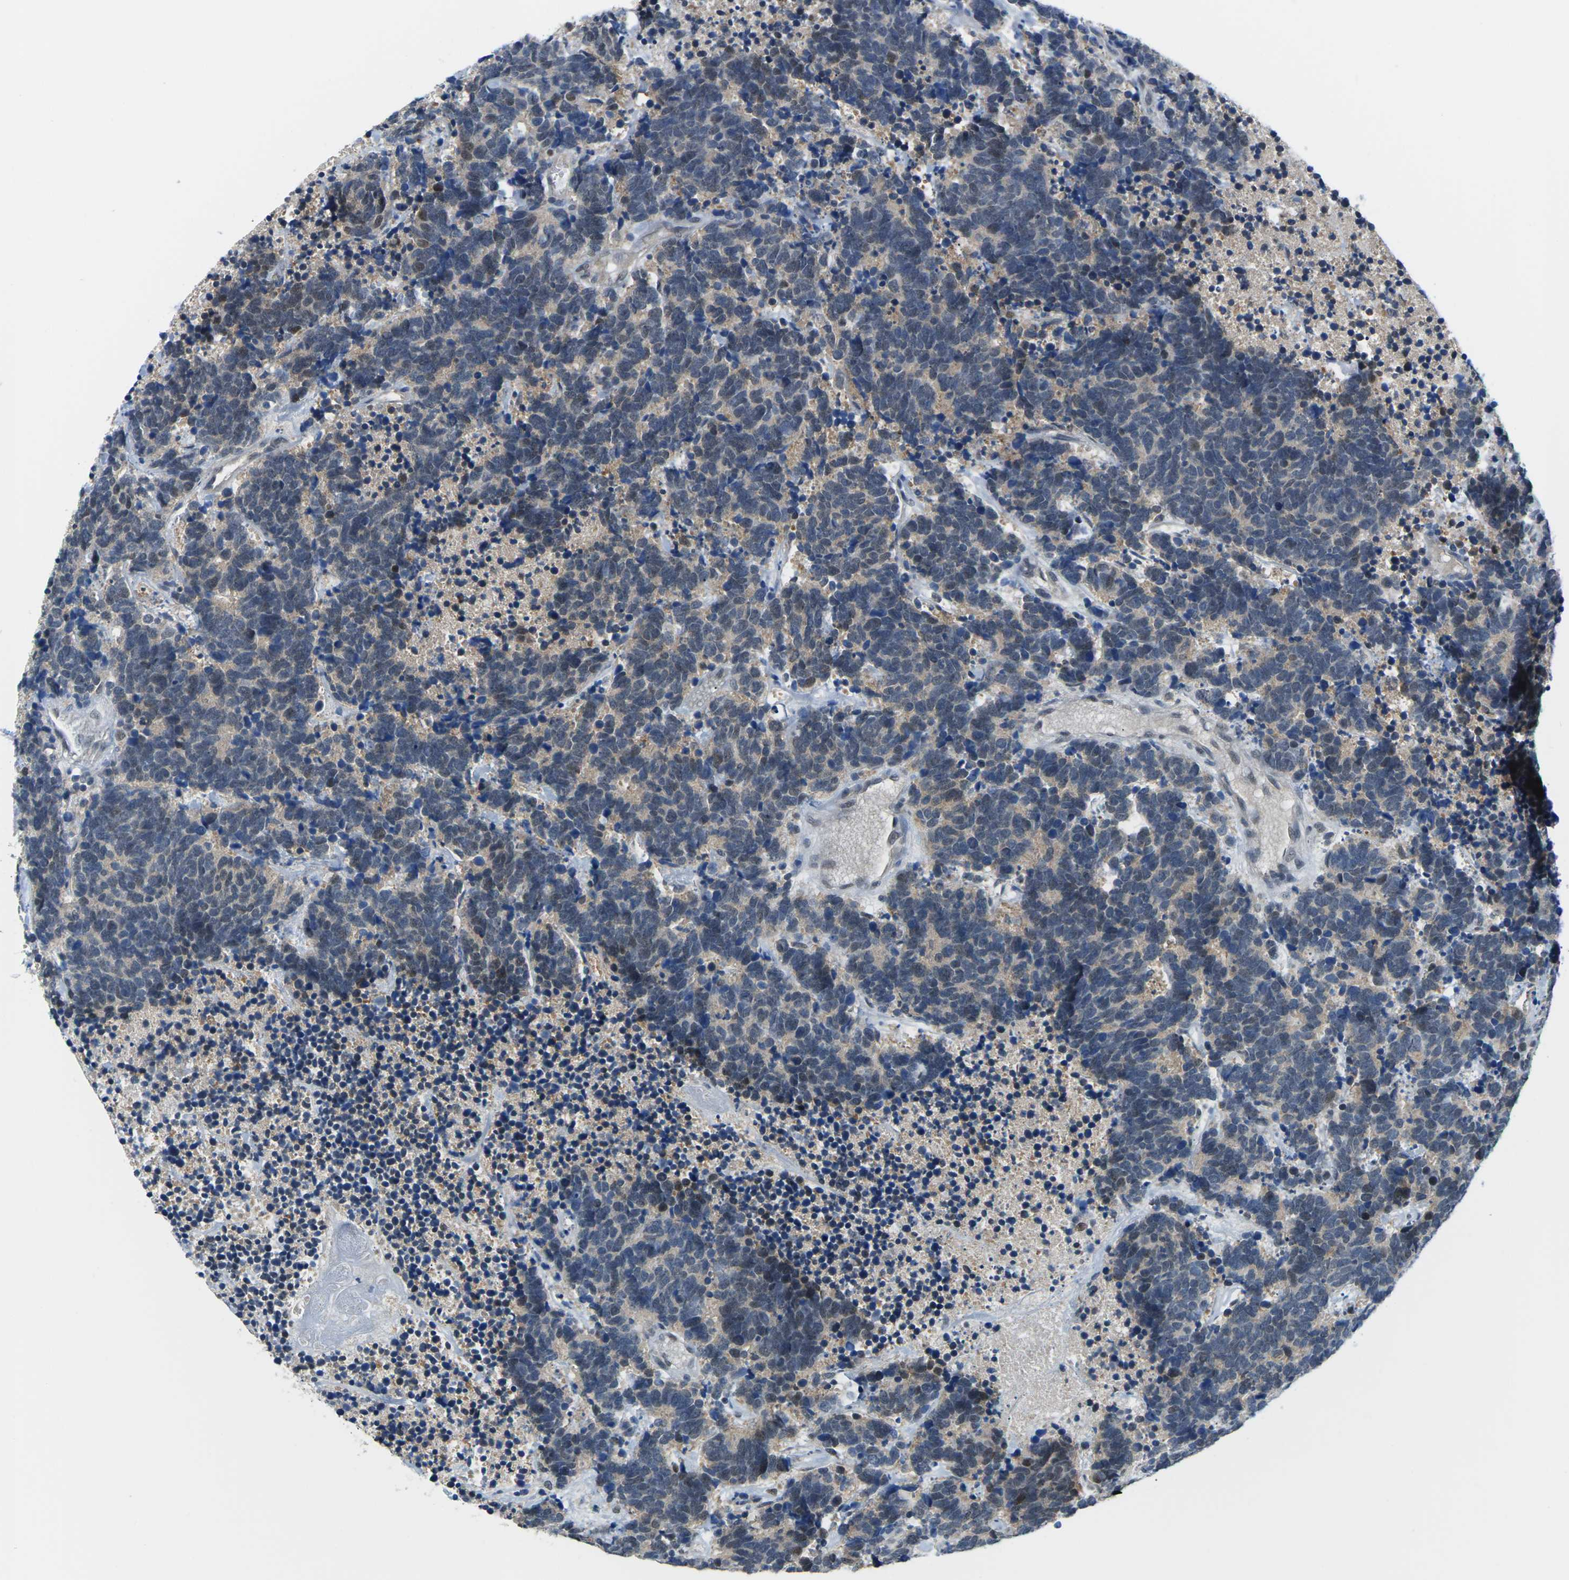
{"staining": {"intensity": "weak", "quantity": "<25%", "location": "cytoplasmic/membranous,nuclear"}, "tissue": "carcinoid", "cell_type": "Tumor cells", "image_type": "cancer", "snomed": [{"axis": "morphology", "description": "Carcinoma, NOS"}, {"axis": "morphology", "description": "Carcinoid, malignant, NOS"}, {"axis": "topography", "description": "Urinary bladder"}], "caption": "Immunohistochemical staining of human carcinoid (malignant) reveals no significant positivity in tumor cells.", "gene": "UBA7", "patient": {"sex": "male", "age": 57}}